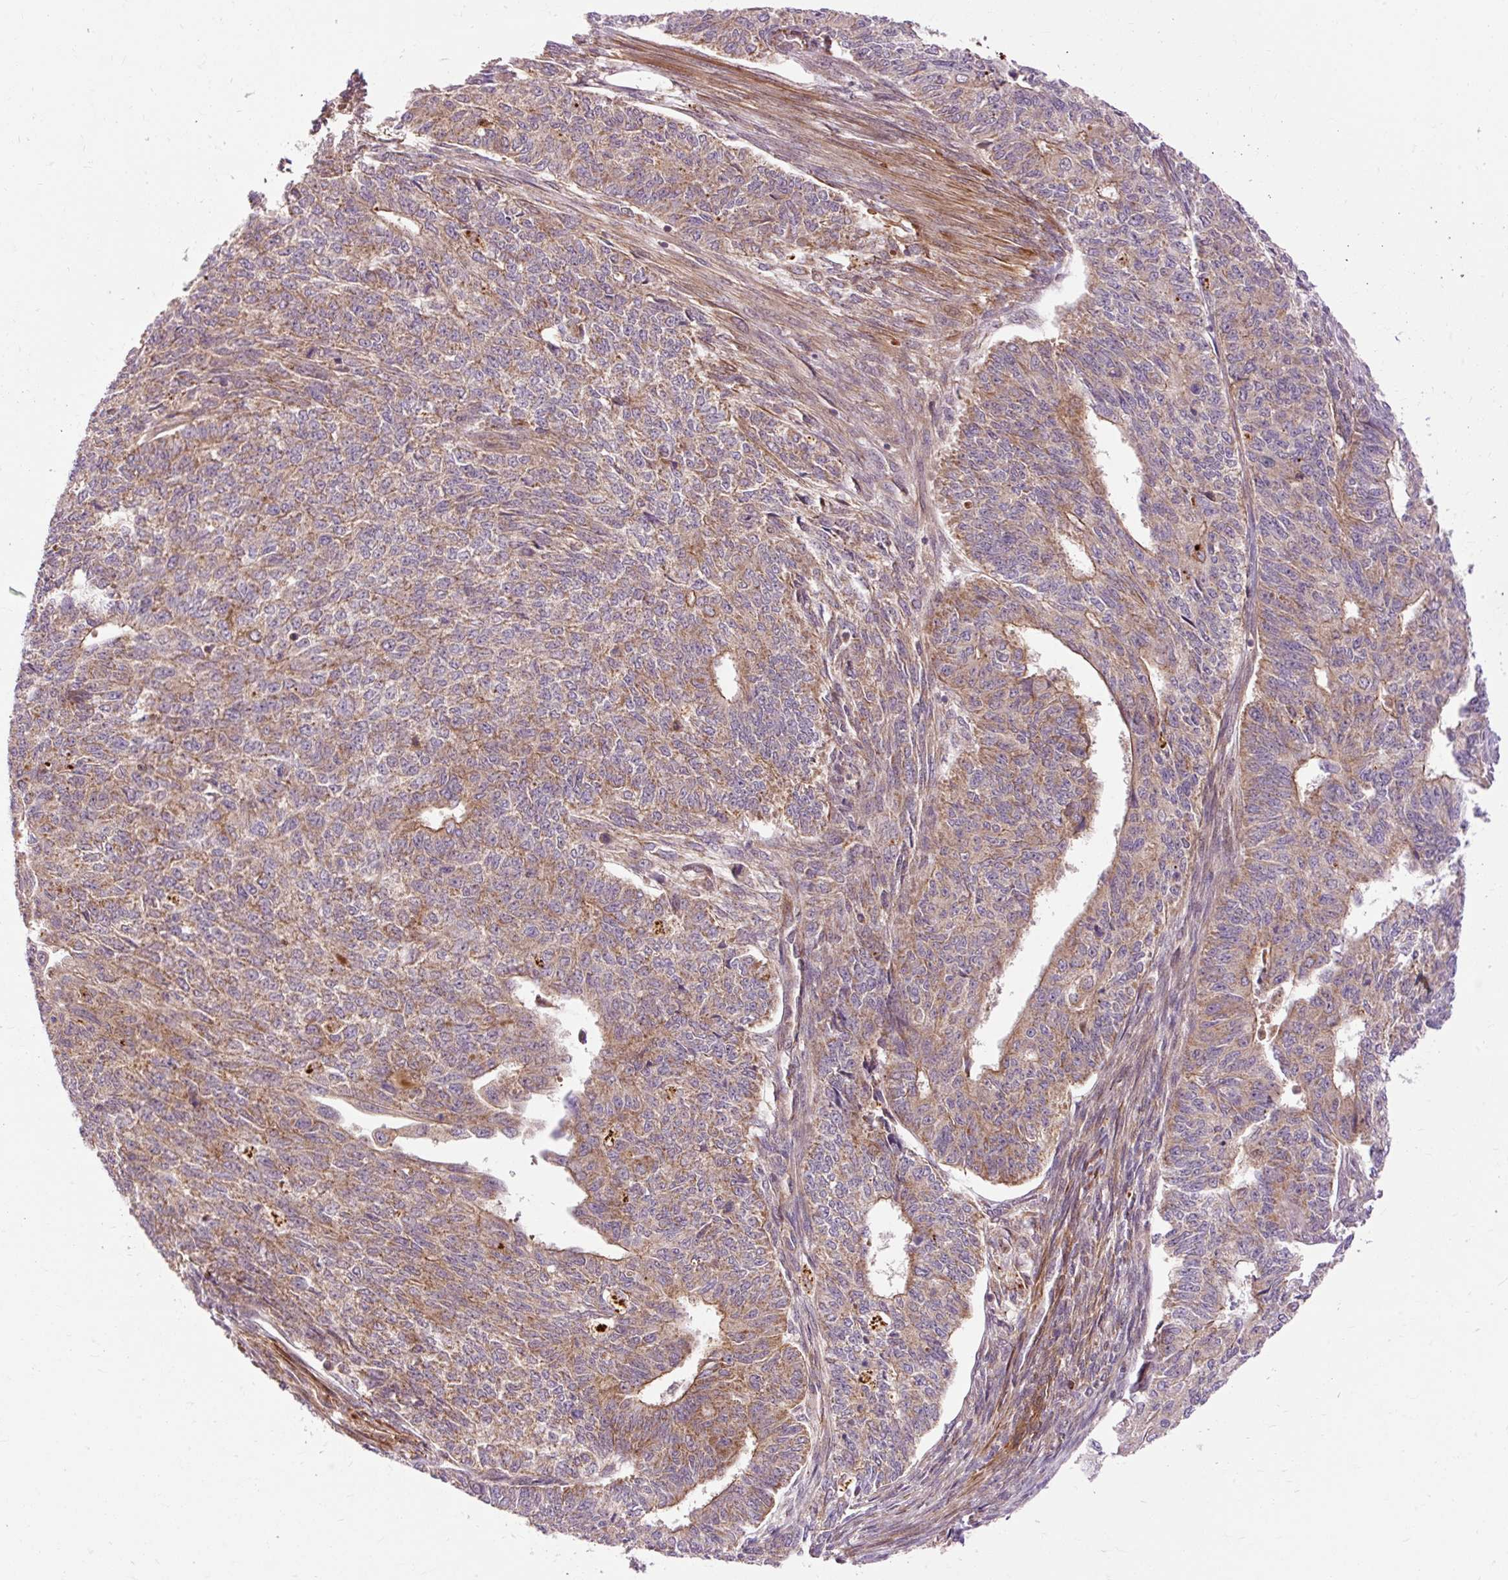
{"staining": {"intensity": "moderate", "quantity": "25%-75%", "location": "cytoplasmic/membranous"}, "tissue": "endometrial cancer", "cell_type": "Tumor cells", "image_type": "cancer", "snomed": [{"axis": "morphology", "description": "Adenocarcinoma, NOS"}, {"axis": "topography", "description": "Endometrium"}], "caption": "Brown immunohistochemical staining in endometrial cancer (adenocarcinoma) exhibits moderate cytoplasmic/membranous expression in about 25%-75% of tumor cells. The protein is shown in brown color, while the nuclei are stained blue.", "gene": "RIPOR3", "patient": {"sex": "female", "age": 32}}